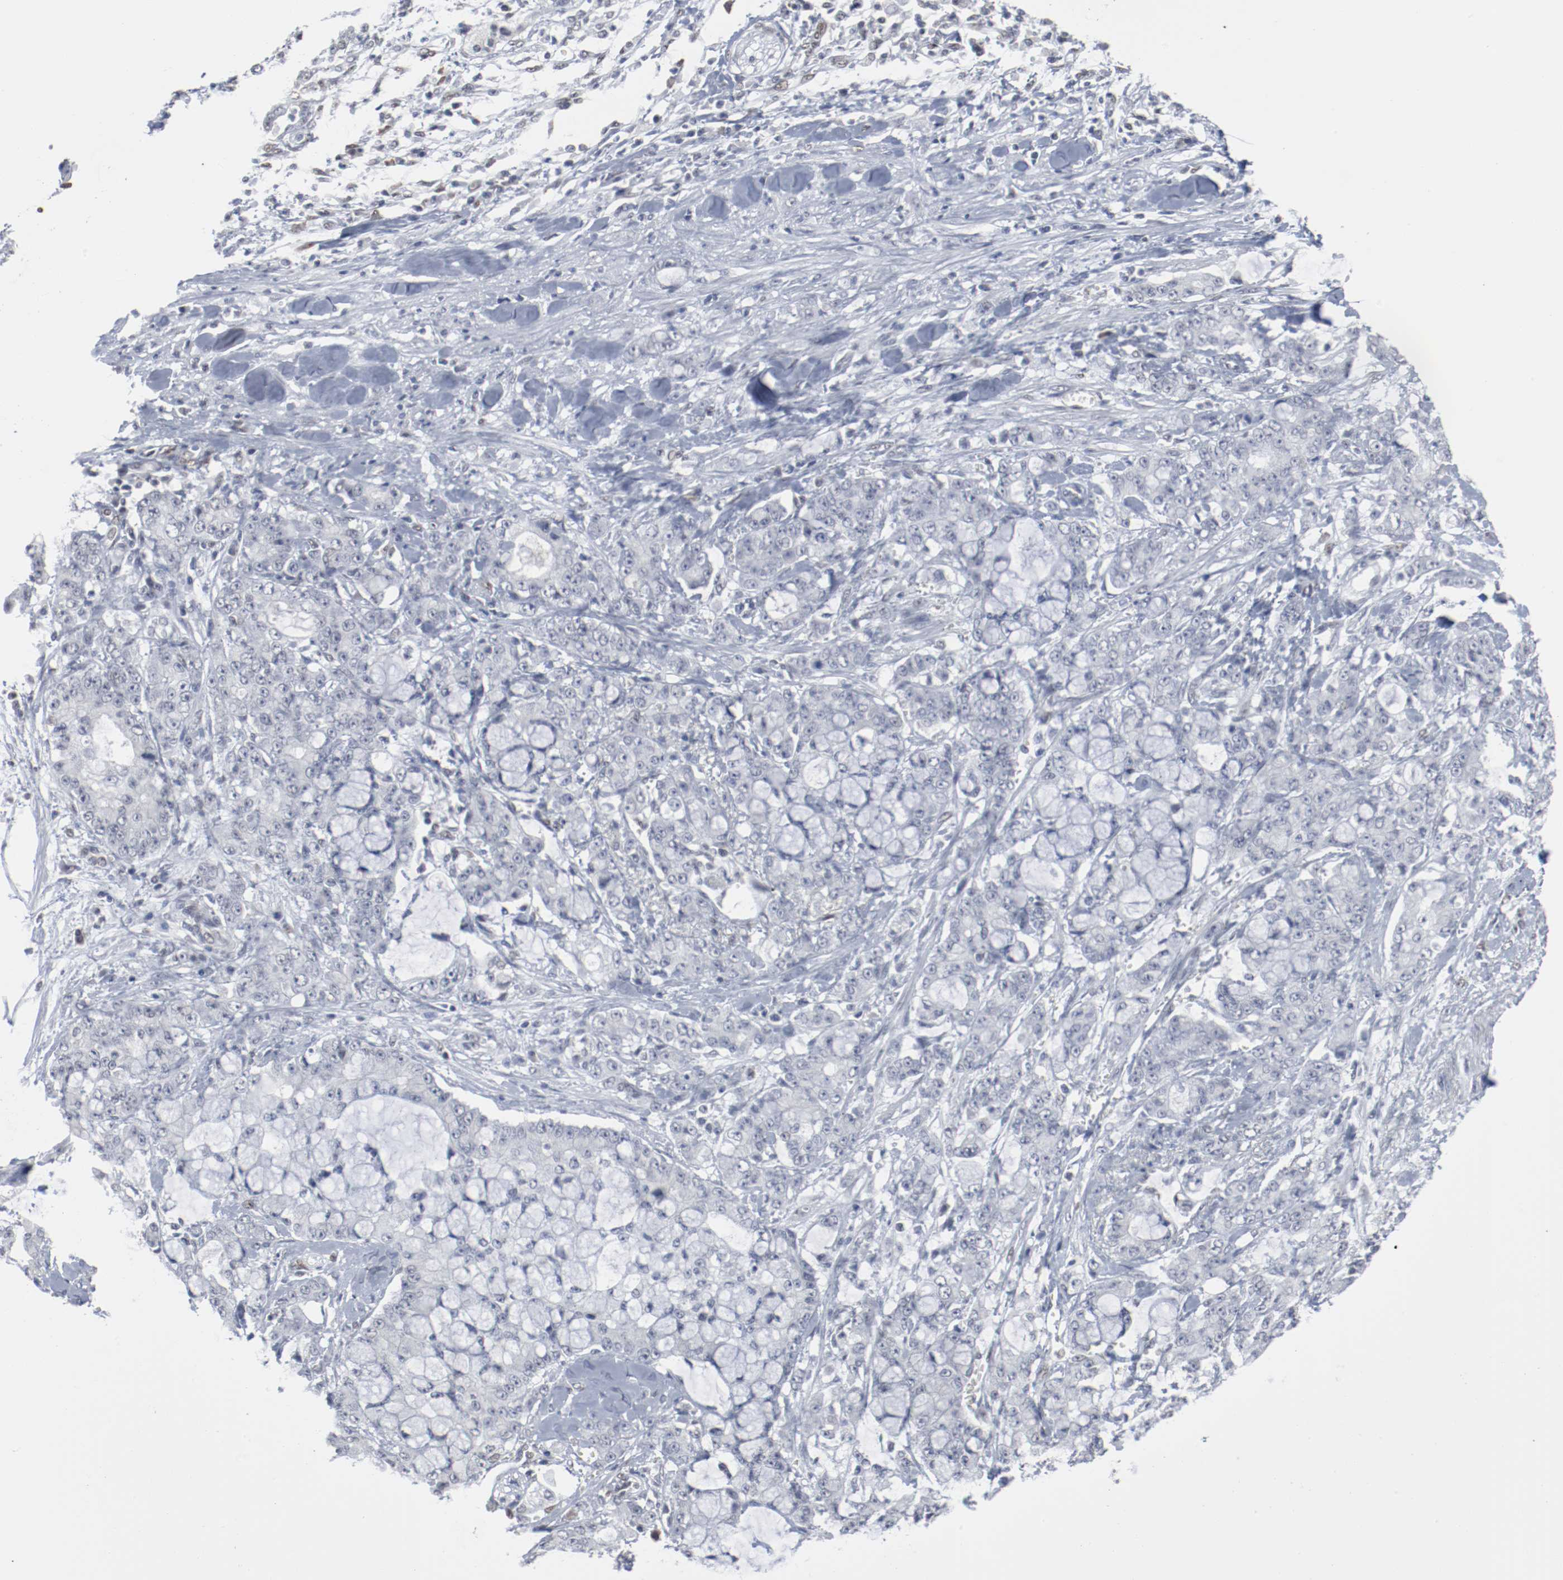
{"staining": {"intensity": "negative", "quantity": "none", "location": "none"}, "tissue": "pancreatic cancer", "cell_type": "Tumor cells", "image_type": "cancer", "snomed": [{"axis": "morphology", "description": "Adenocarcinoma, NOS"}, {"axis": "topography", "description": "Pancreas"}], "caption": "Immunohistochemistry (IHC) photomicrograph of neoplastic tissue: adenocarcinoma (pancreatic) stained with DAB (3,3'-diaminobenzidine) reveals no significant protein staining in tumor cells.", "gene": "ATF7", "patient": {"sex": "female", "age": 73}}